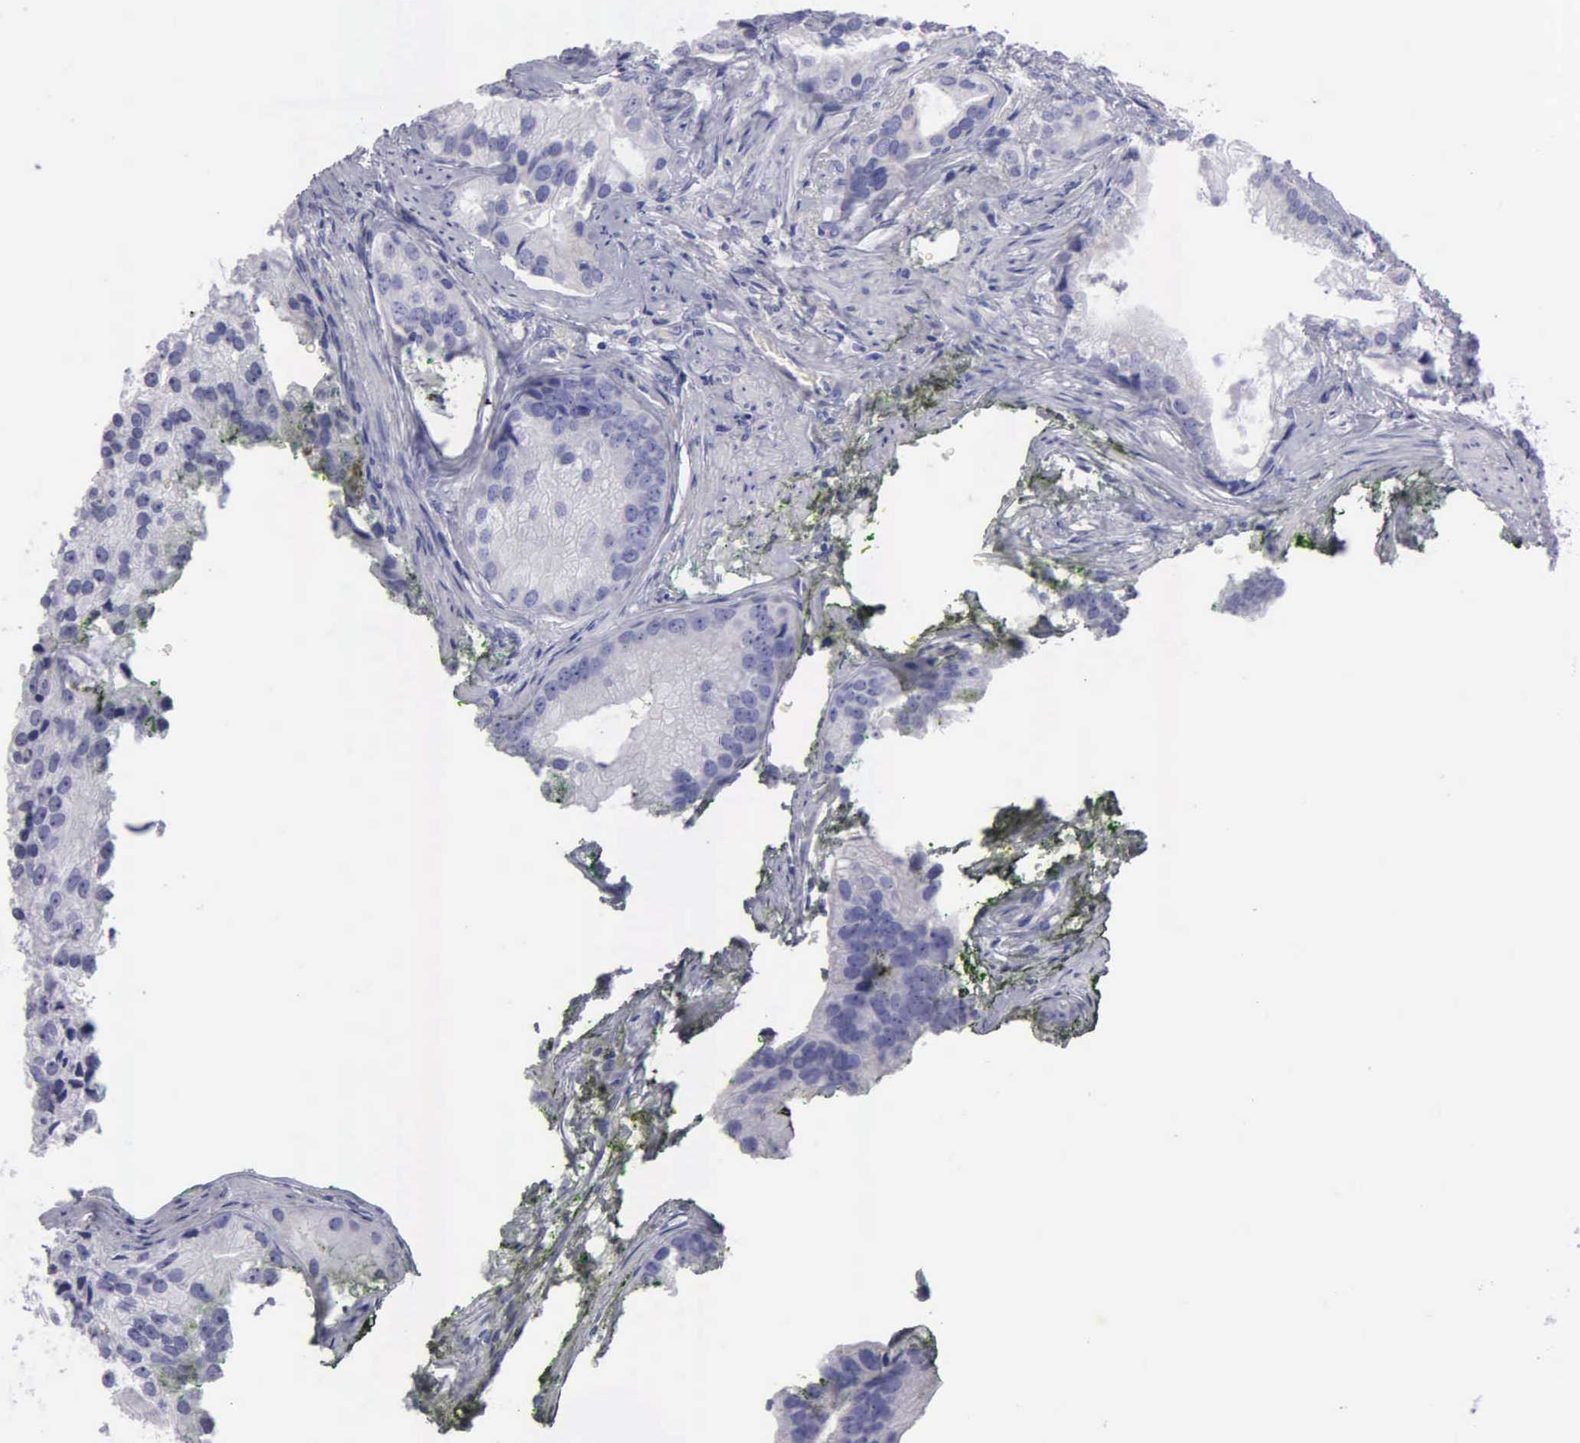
{"staining": {"intensity": "negative", "quantity": "none", "location": "none"}, "tissue": "prostate cancer", "cell_type": "Tumor cells", "image_type": "cancer", "snomed": [{"axis": "morphology", "description": "Adenocarcinoma, Low grade"}, {"axis": "topography", "description": "Prostate"}], "caption": "Immunohistochemical staining of prostate adenocarcinoma (low-grade) reveals no significant expression in tumor cells.", "gene": "FBLN5", "patient": {"sex": "male", "age": 71}}